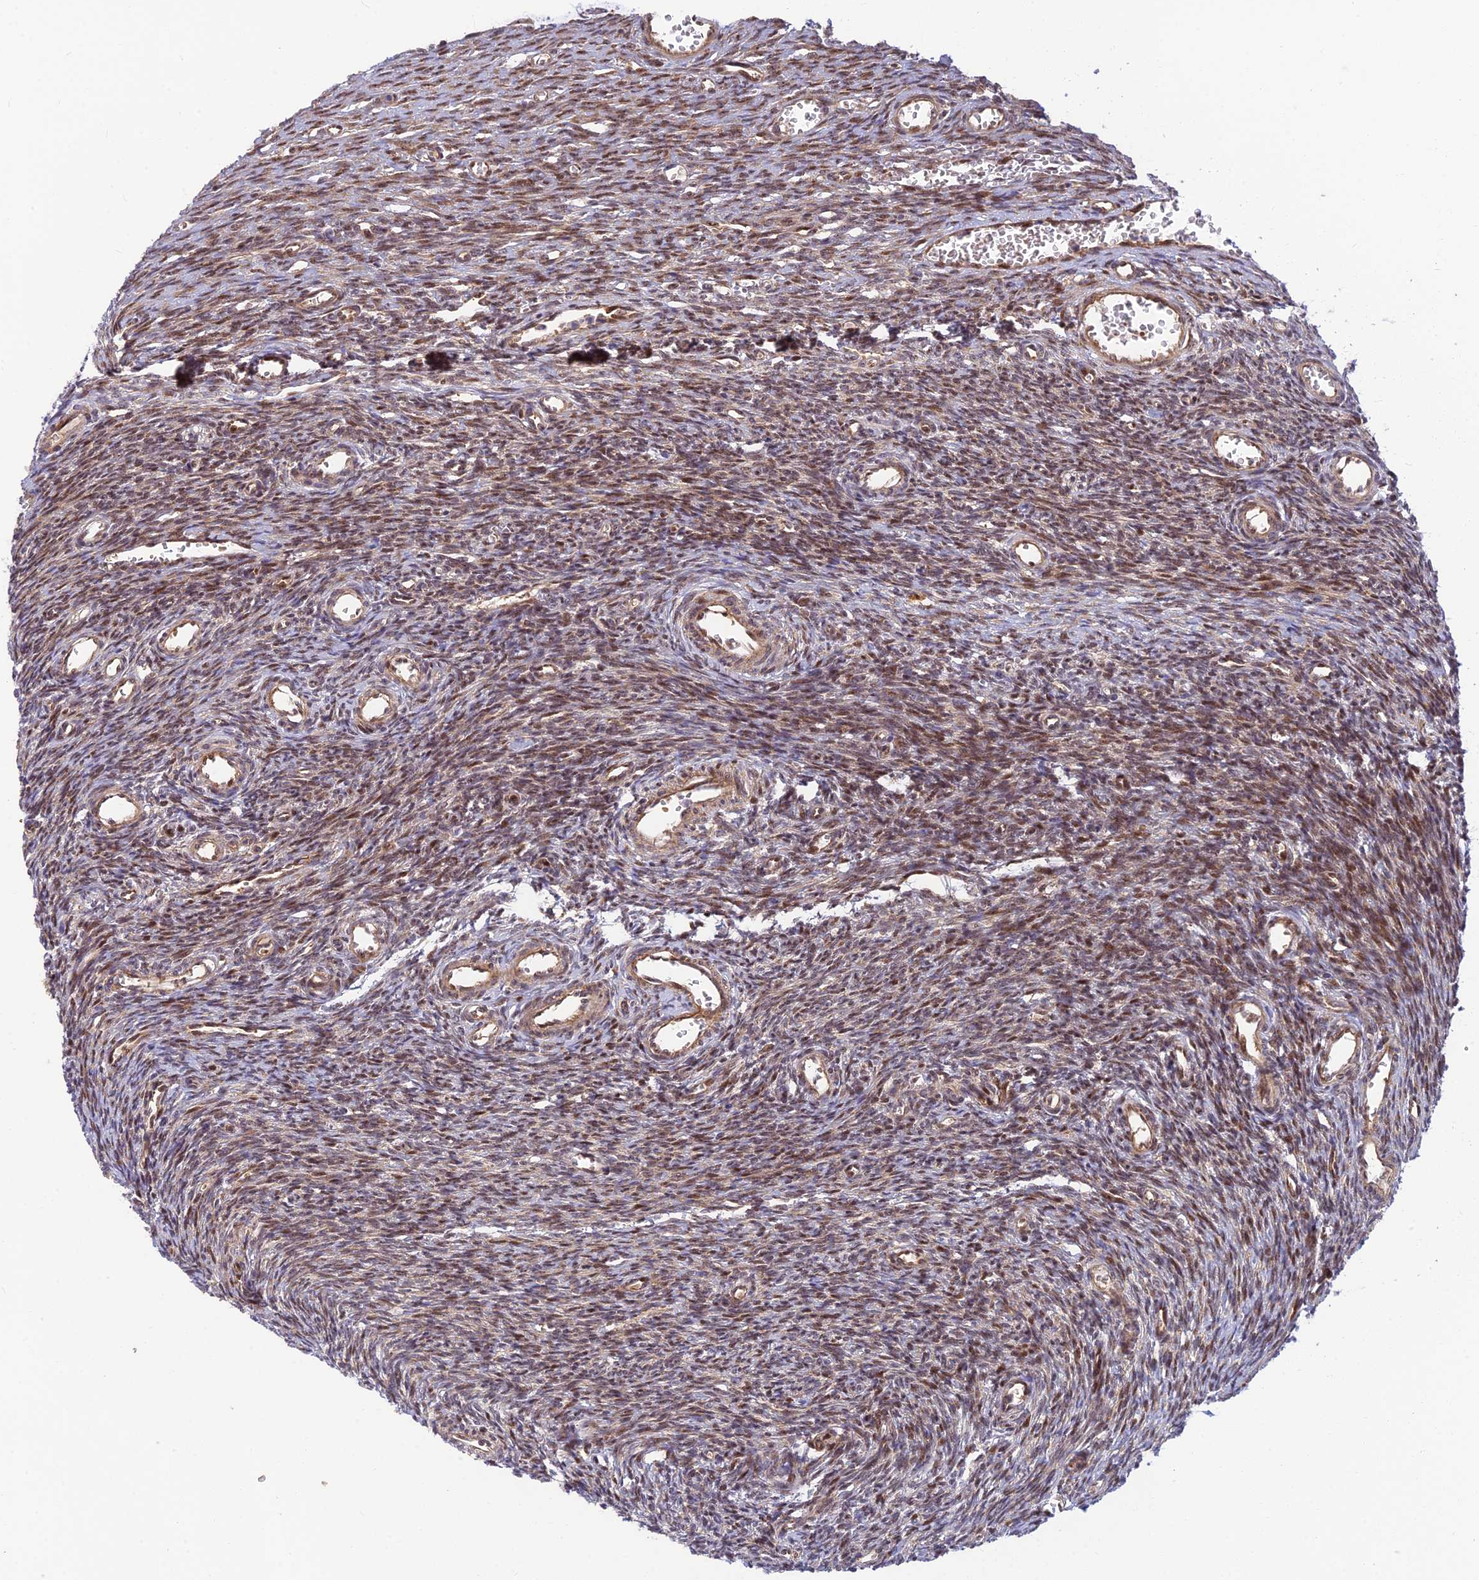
{"staining": {"intensity": "moderate", "quantity": ">75%", "location": "nuclear"}, "tissue": "ovary", "cell_type": "Ovarian stroma cells", "image_type": "normal", "snomed": [{"axis": "morphology", "description": "Normal tissue, NOS"}, {"axis": "topography", "description": "Ovary"}], "caption": "This histopathology image displays benign ovary stained with immunohistochemistry (IHC) to label a protein in brown. The nuclear of ovarian stroma cells show moderate positivity for the protein. Nuclei are counter-stained blue.", "gene": "UFSP2", "patient": {"sex": "female", "age": 39}}